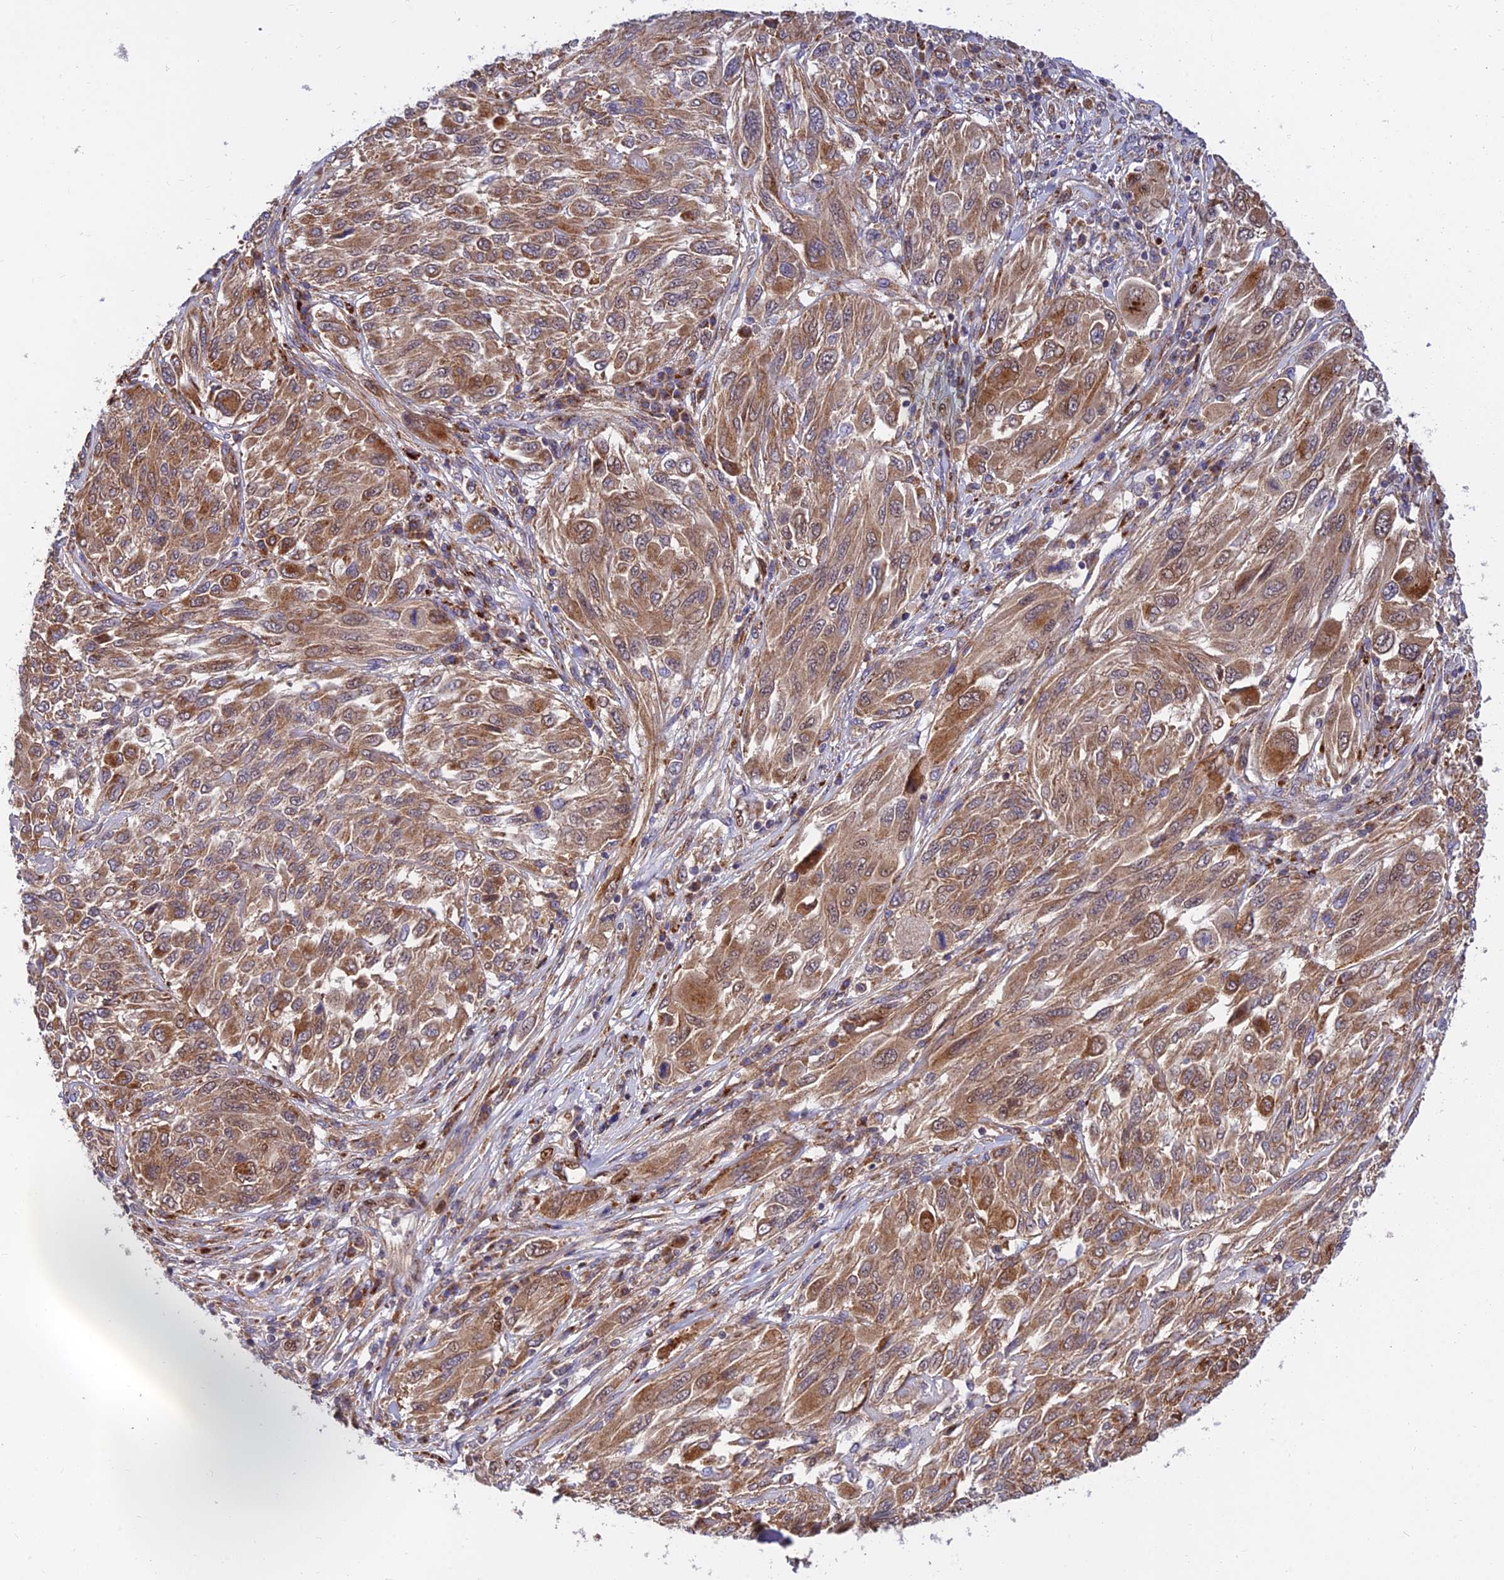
{"staining": {"intensity": "moderate", "quantity": ">75%", "location": "cytoplasmic/membranous"}, "tissue": "melanoma", "cell_type": "Tumor cells", "image_type": "cancer", "snomed": [{"axis": "morphology", "description": "Malignant melanoma, NOS"}, {"axis": "topography", "description": "Skin"}], "caption": "A histopathology image of malignant melanoma stained for a protein displays moderate cytoplasmic/membranous brown staining in tumor cells. The staining is performed using DAB (3,3'-diaminobenzidine) brown chromogen to label protein expression. The nuclei are counter-stained blue using hematoxylin.", "gene": "PODNL1", "patient": {"sex": "female", "age": 91}}